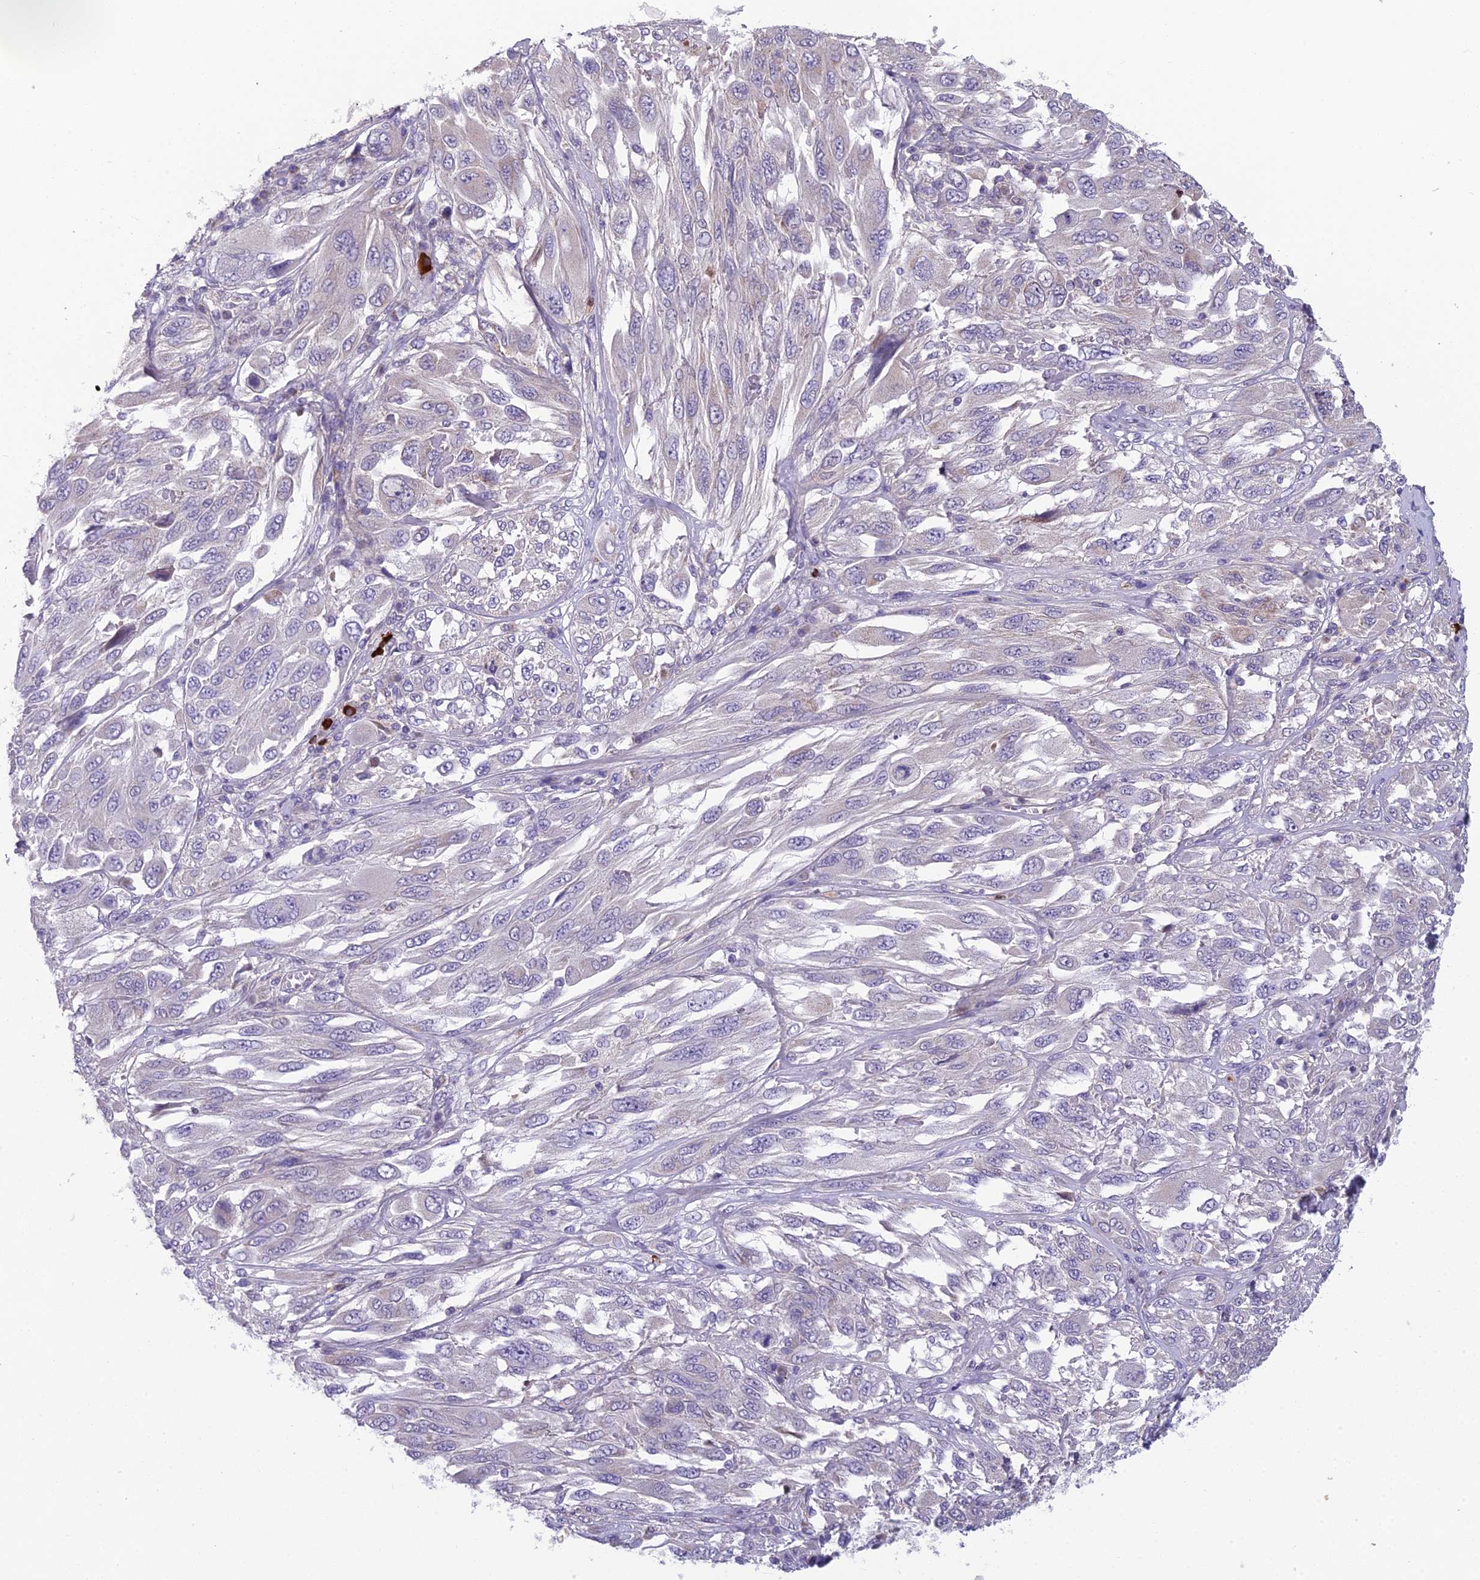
{"staining": {"intensity": "negative", "quantity": "none", "location": "none"}, "tissue": "melanoma", "cell_type": "Tumor cells", "image_type": "cancer", "snomed": [{"axis": "morphology", "description": "Malignant melanoma, NOS"}, {"axis": "topography", "description": "Skin"}], "caption": "An IHC micrograph of malignant melanoma is shown. There is no staining in tumor cells of malignant melanoma.", "gene": "ENSG00000188897", "patient": {"sex": "female", "age": 91}}